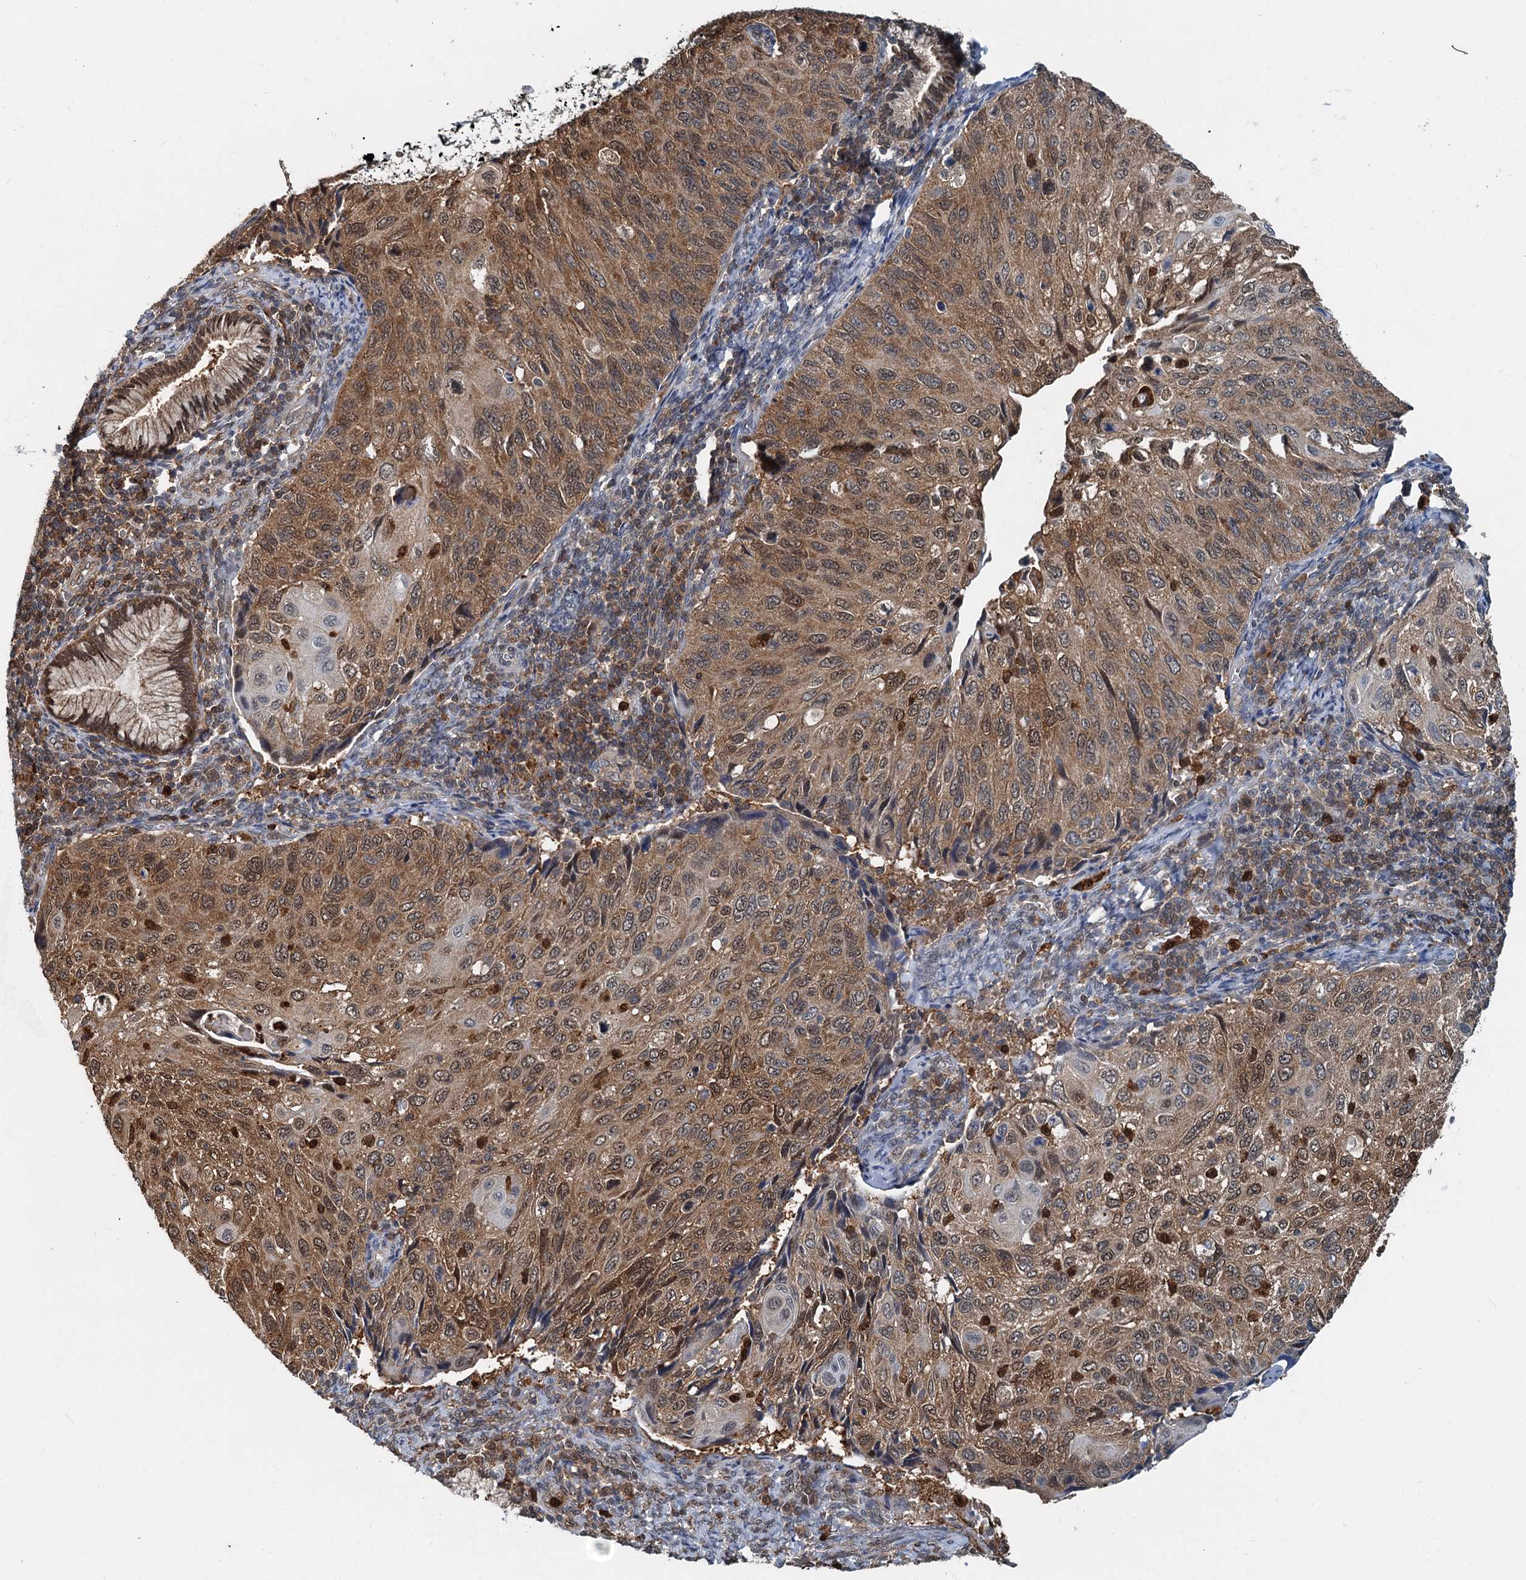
{"staining": {"intensity": "moderate", "quantity": ">75%", "location": "cytoplasmic/membranous,nuclear"}, "tissue": "cervical cancer", "cell_type": "Tumor cells", "image_type": "cancer", "snomed": [{"axis": "morphology", "description": "Squamous cell carcinoma, NOS"}, {"axis": "topography", "description": "Cervix"}], "caption": "Cervical squamous cell carcinoma was stained to show a protein in brown. There is medium levels of moderate cytoplasmic/membranous and nuclear staining in approximately >75% of tumor cells.", "gene": "GPI", "patient": {"sex": "female", "age": 70}}